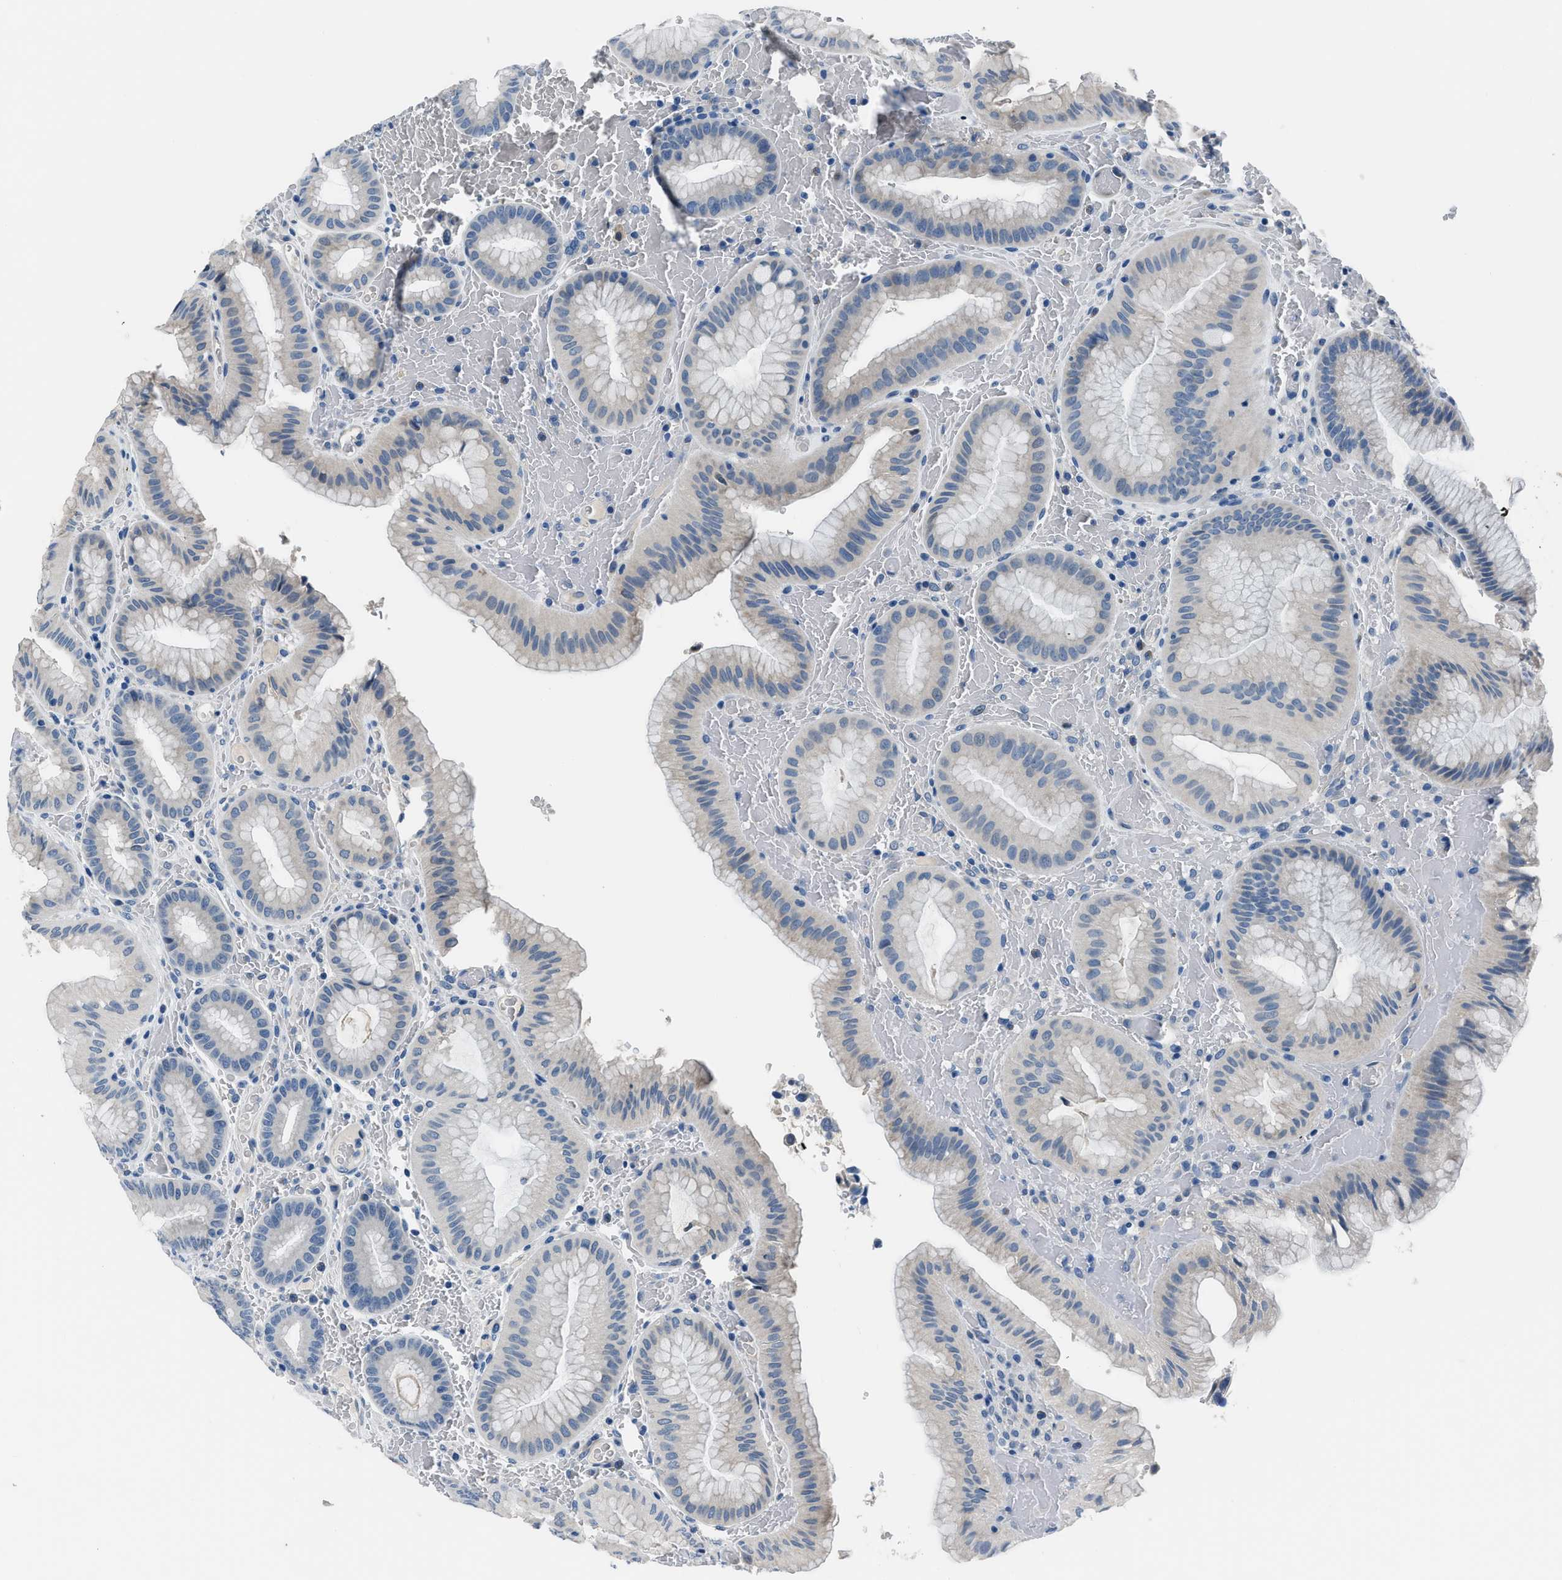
{"staining": {"intensity": "weak", "quantity": "<25%", "location": "cytoplasmic/membranous"}, "tissue": "stomach", "cell_type": "Glandular cells", "image_type": "normal", "snomed": [{"axis": "morphology", "description": "Normal tissue, NOS"}, {"axis": "morphology", "description": "Carcinoid, malignant, NOS"}, {"axis": "topography", "description": "Stomach, upper"}], "caption": "Histopathology image shows no significant protein staining in glandular cells of unremarkable stomach.", "gene": "GJA3", "patient": {"sex": "male", "age": 39}}